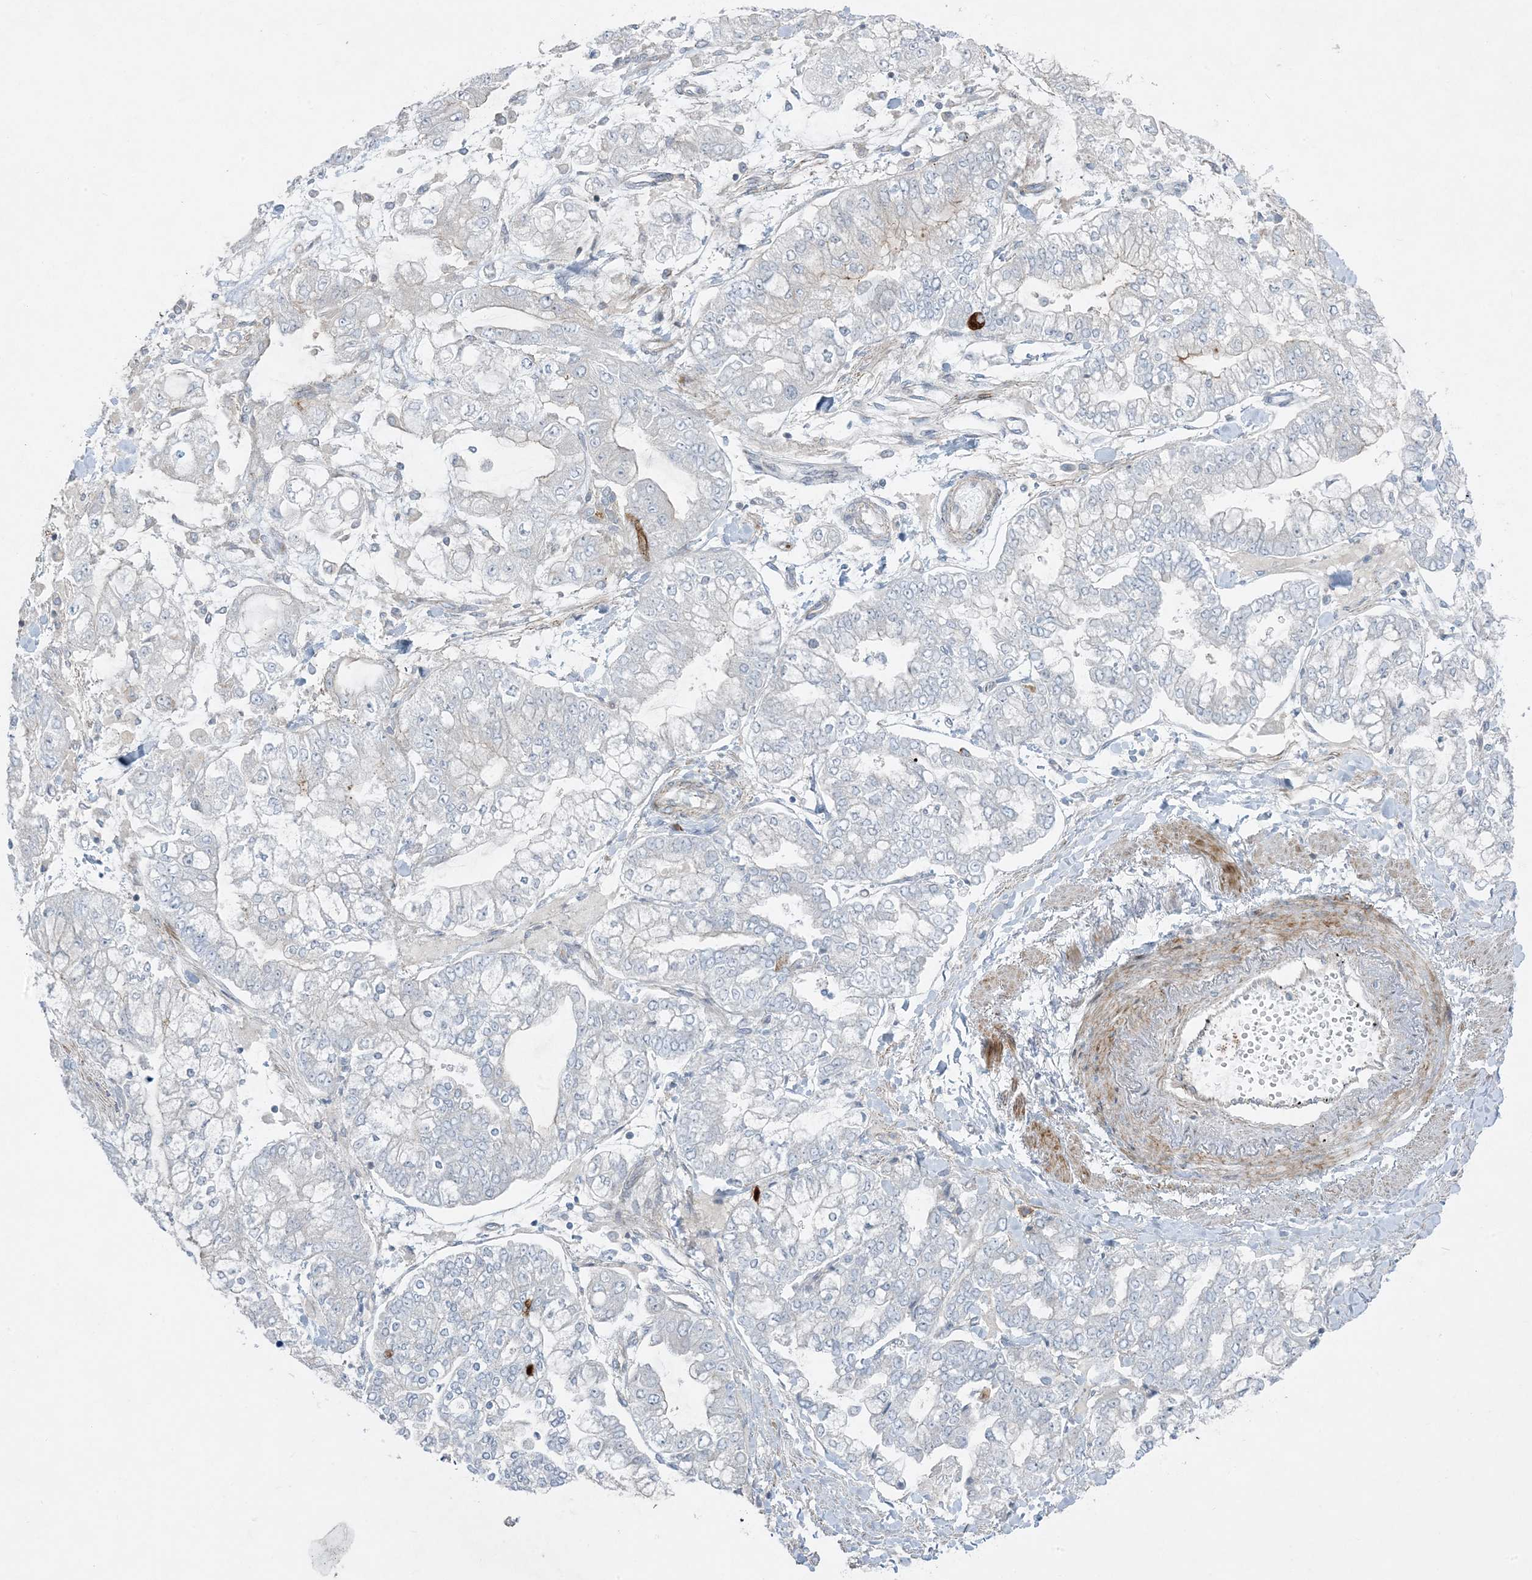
{"staining": {"intensity": "negative", "quantity": "none", "location": "none"}, "tissue": "stomach cancer", "cell_type": "Tumor cells", "image_type": "cancer", "snomed": [{"axis": "morphology", "description": "Normal tissue, NOS"}, {"axis": "morphology", "description": "Adenocarcinoma, NOS"}, {"axis": "topography", "description": "Stomach, upper"}, {"axis": "topography", "description": "Stomach"}], "caption": "Tumor cells are negative for protein expression in human stomach cancer (adenocarcinoma).", "gene": "PIK3R4", "patient": {"sex": "male", "age": 76}}